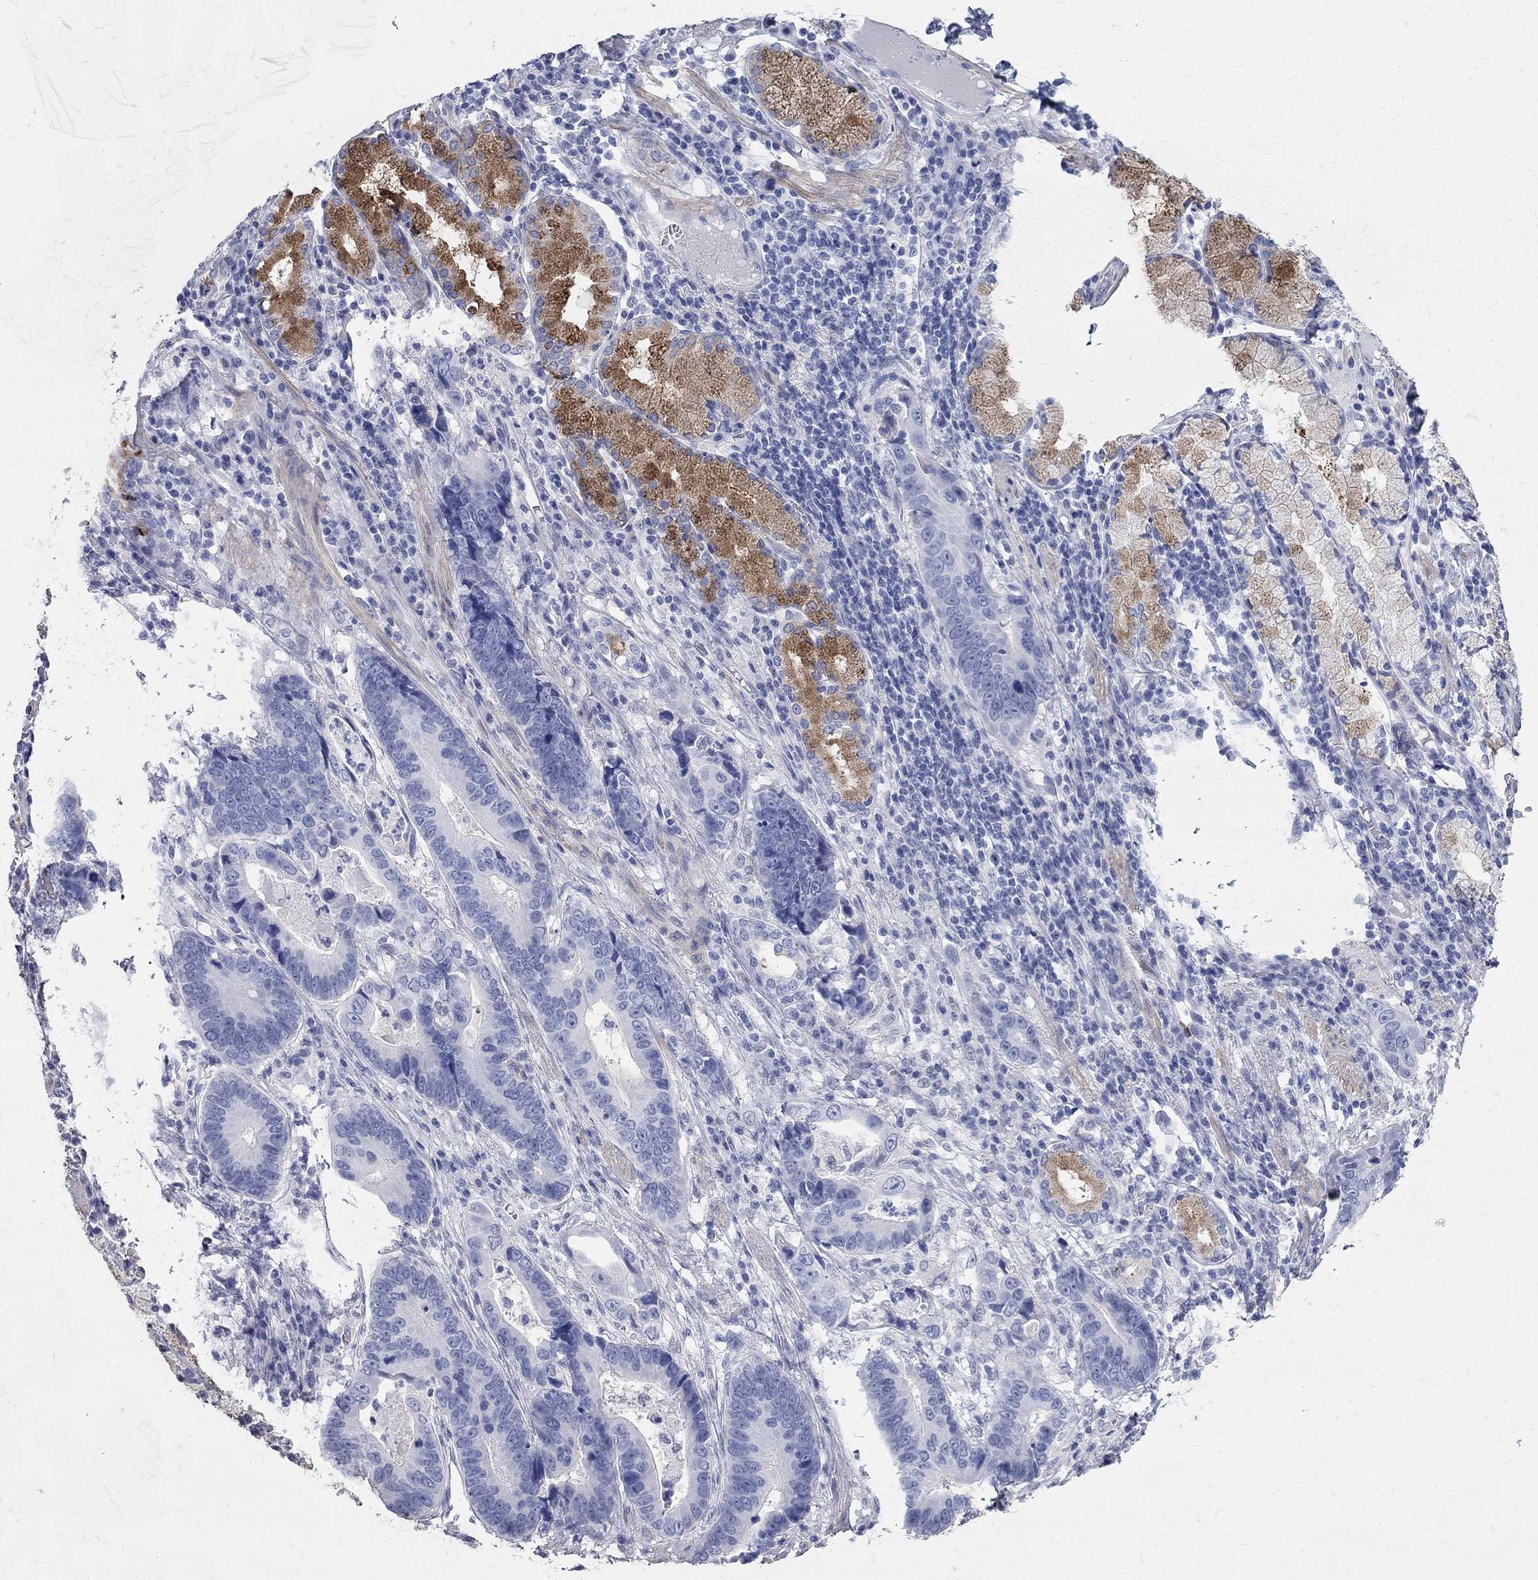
{"staining": {"intensity": "negative", "quantity": "none", "location": "none"}, "tissue": "stomach cancer", "cell_type": "Tumor cells", "image_type": "cancer", "snomed": [{"axis": "morphology", "description": "Adenocarcinoma, NOS"}, {"axis": "topography", "description": "Stomach"}], "caption": "Photomicrograph shows no protein positivity in tumor cells of adenocarcinoma (stomach) tissue.", "gene": "BPIFB1", "patient": {"sex": "male", "age": 84}}